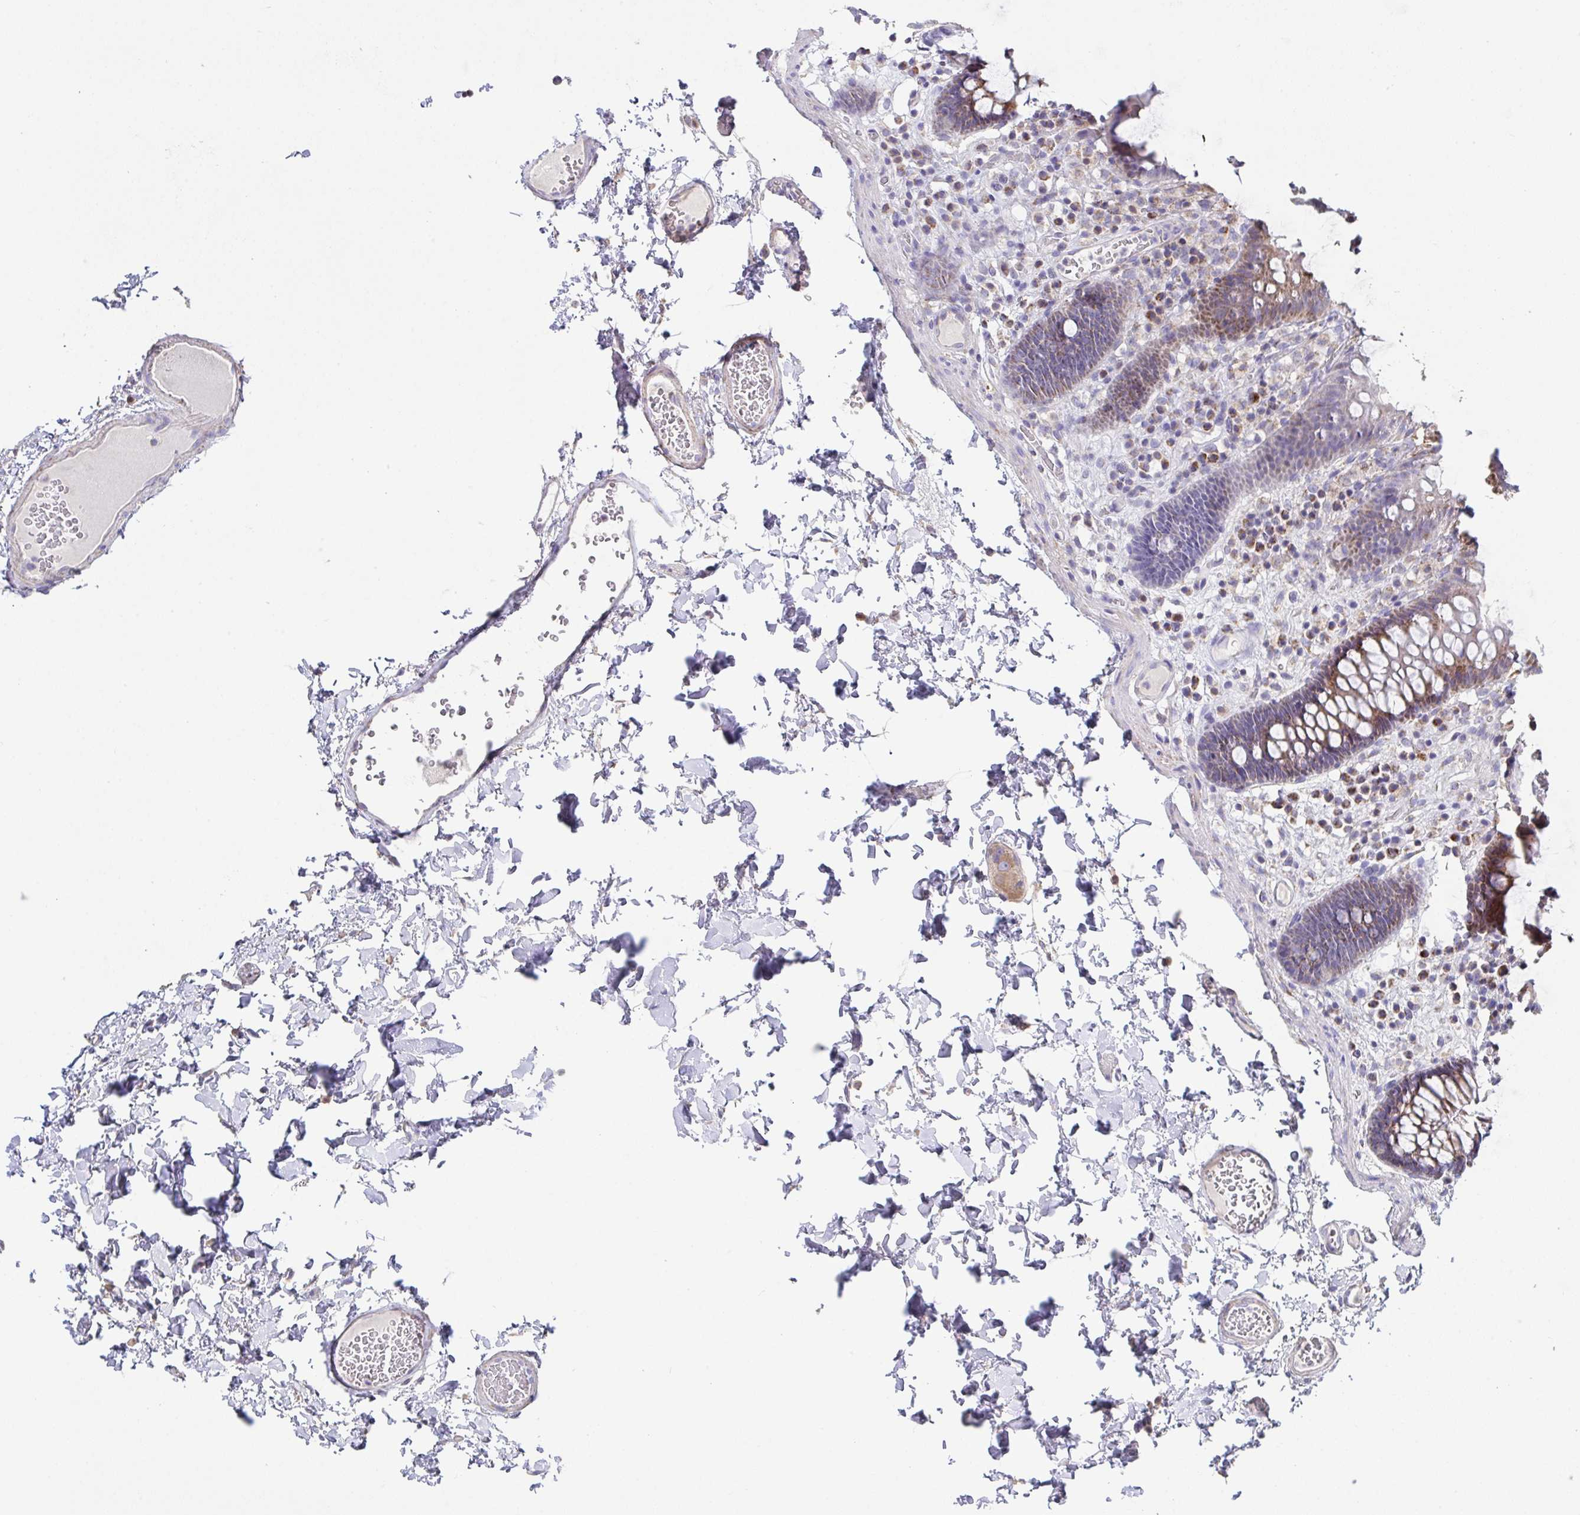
{"staining": {"intensity": "negative", "quantity": "none", "location": "none"}, "tissue": "colon", "cell_type": "Endothelial cells", "image_type": "normal", "snomed": [{"axis": "morphology", "description": "Normal tissue, NOS"}, {"axis": "topography", "description": "Colon"}, {"axis": "topography", "description": "Peripheral nerve tissue"}], "caption": "The immunohistochemistry (IHC) photomicrograph has no significant staining in endothelial cells of colon. (Brightfield microscopy of DAB immunohistochemistry (IHC) at high magnification).", "gene": "DOK7", "patient": {"sex": "male", "age": 84}}